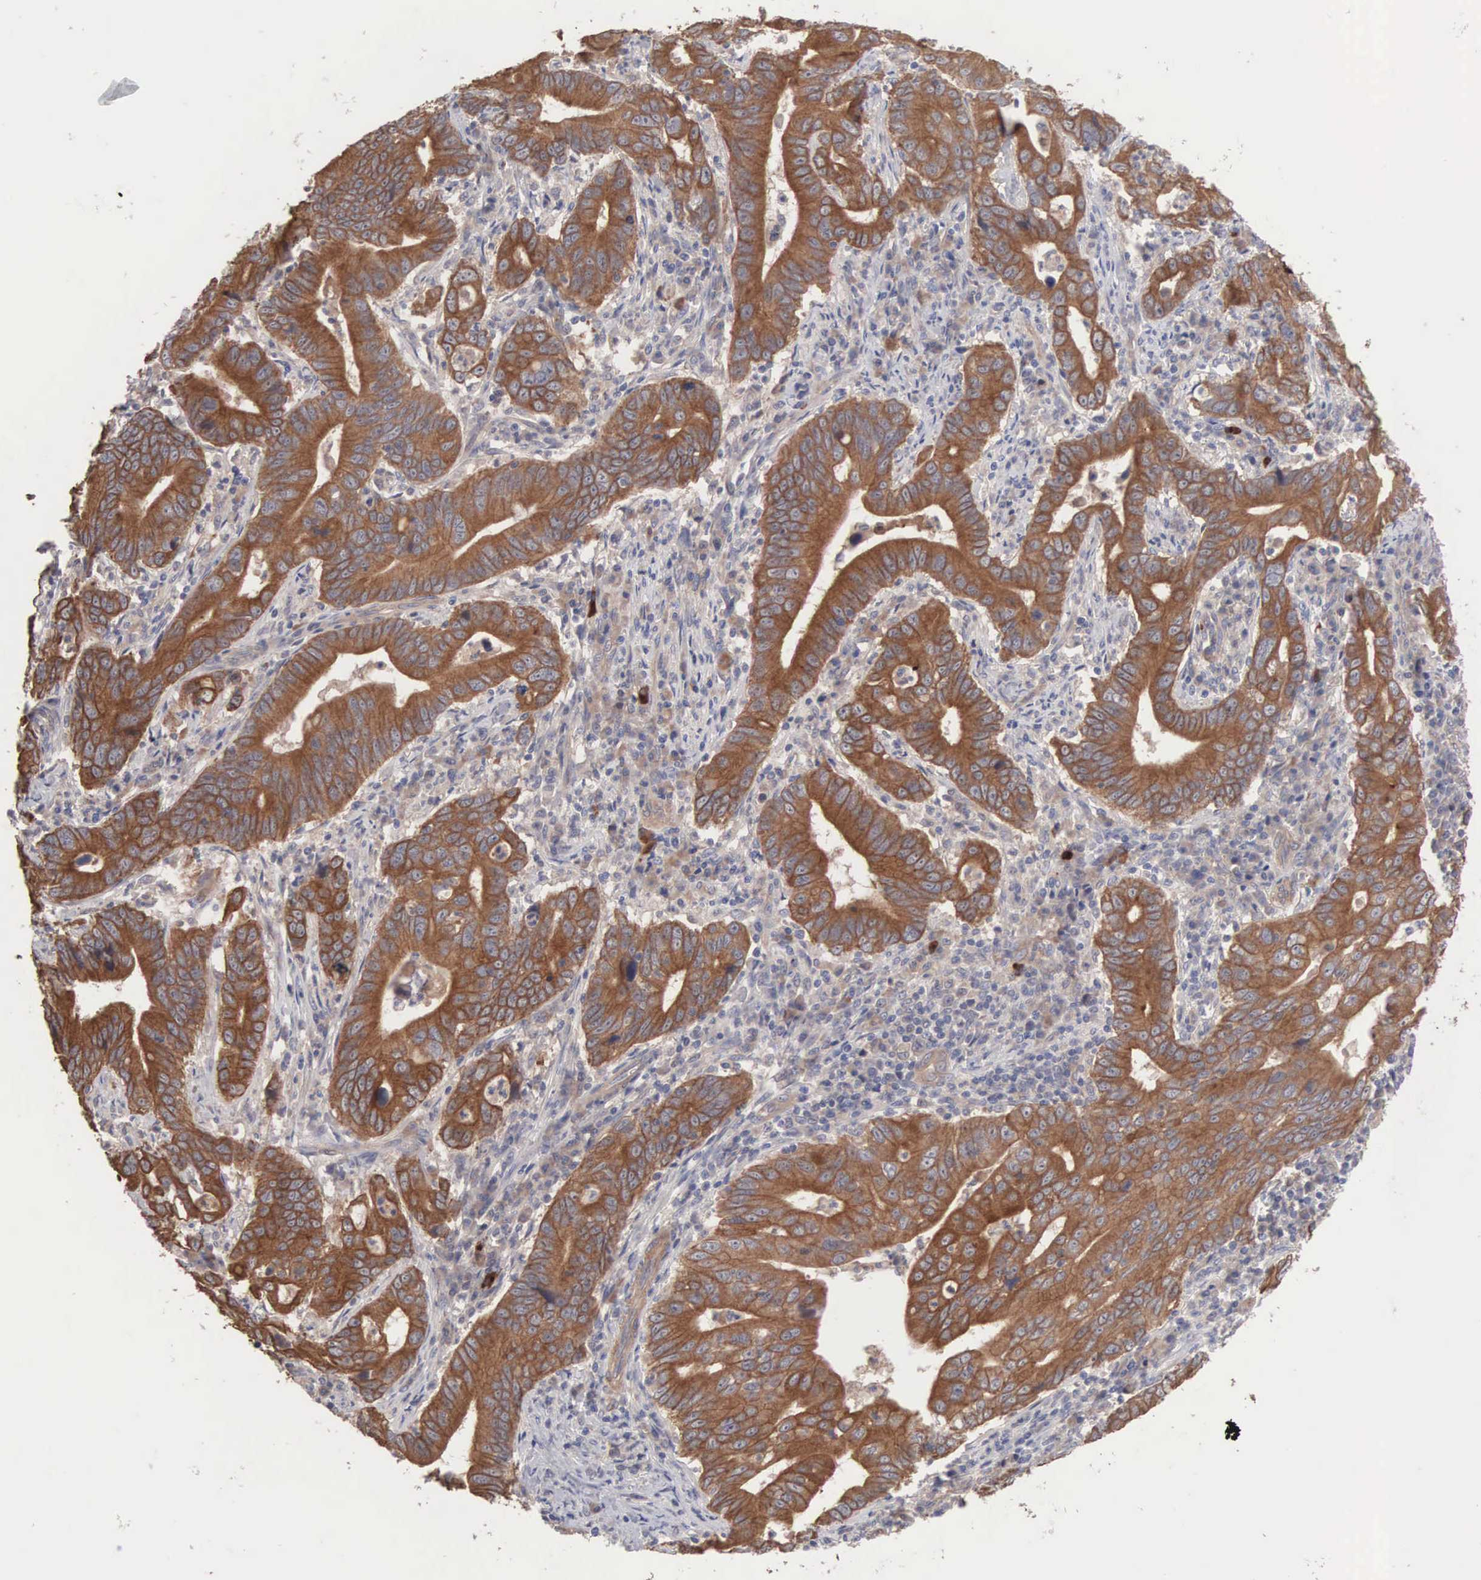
{"staining": {"intensity": "strong", "quantity": ">75%", "location": "cytoplasmic/membranous"}, "tissue": "stomach cancer", "cell_type": "Tumor cells", "image_type": "cancer", "snomed": [{"axis": "morphology", "description": "Adenocarcinoma, NOS"}, {"axis": "topography", "description": "Stomach, upper"}], "caption": "Tumor cells reveal high levels of strong cytoplasmic/membranous positivity in about >75% of cells in human stomach cancer (adenocarcinoma).", "gene": "INF2", "patient": {"sex": "male", "age": 63}}